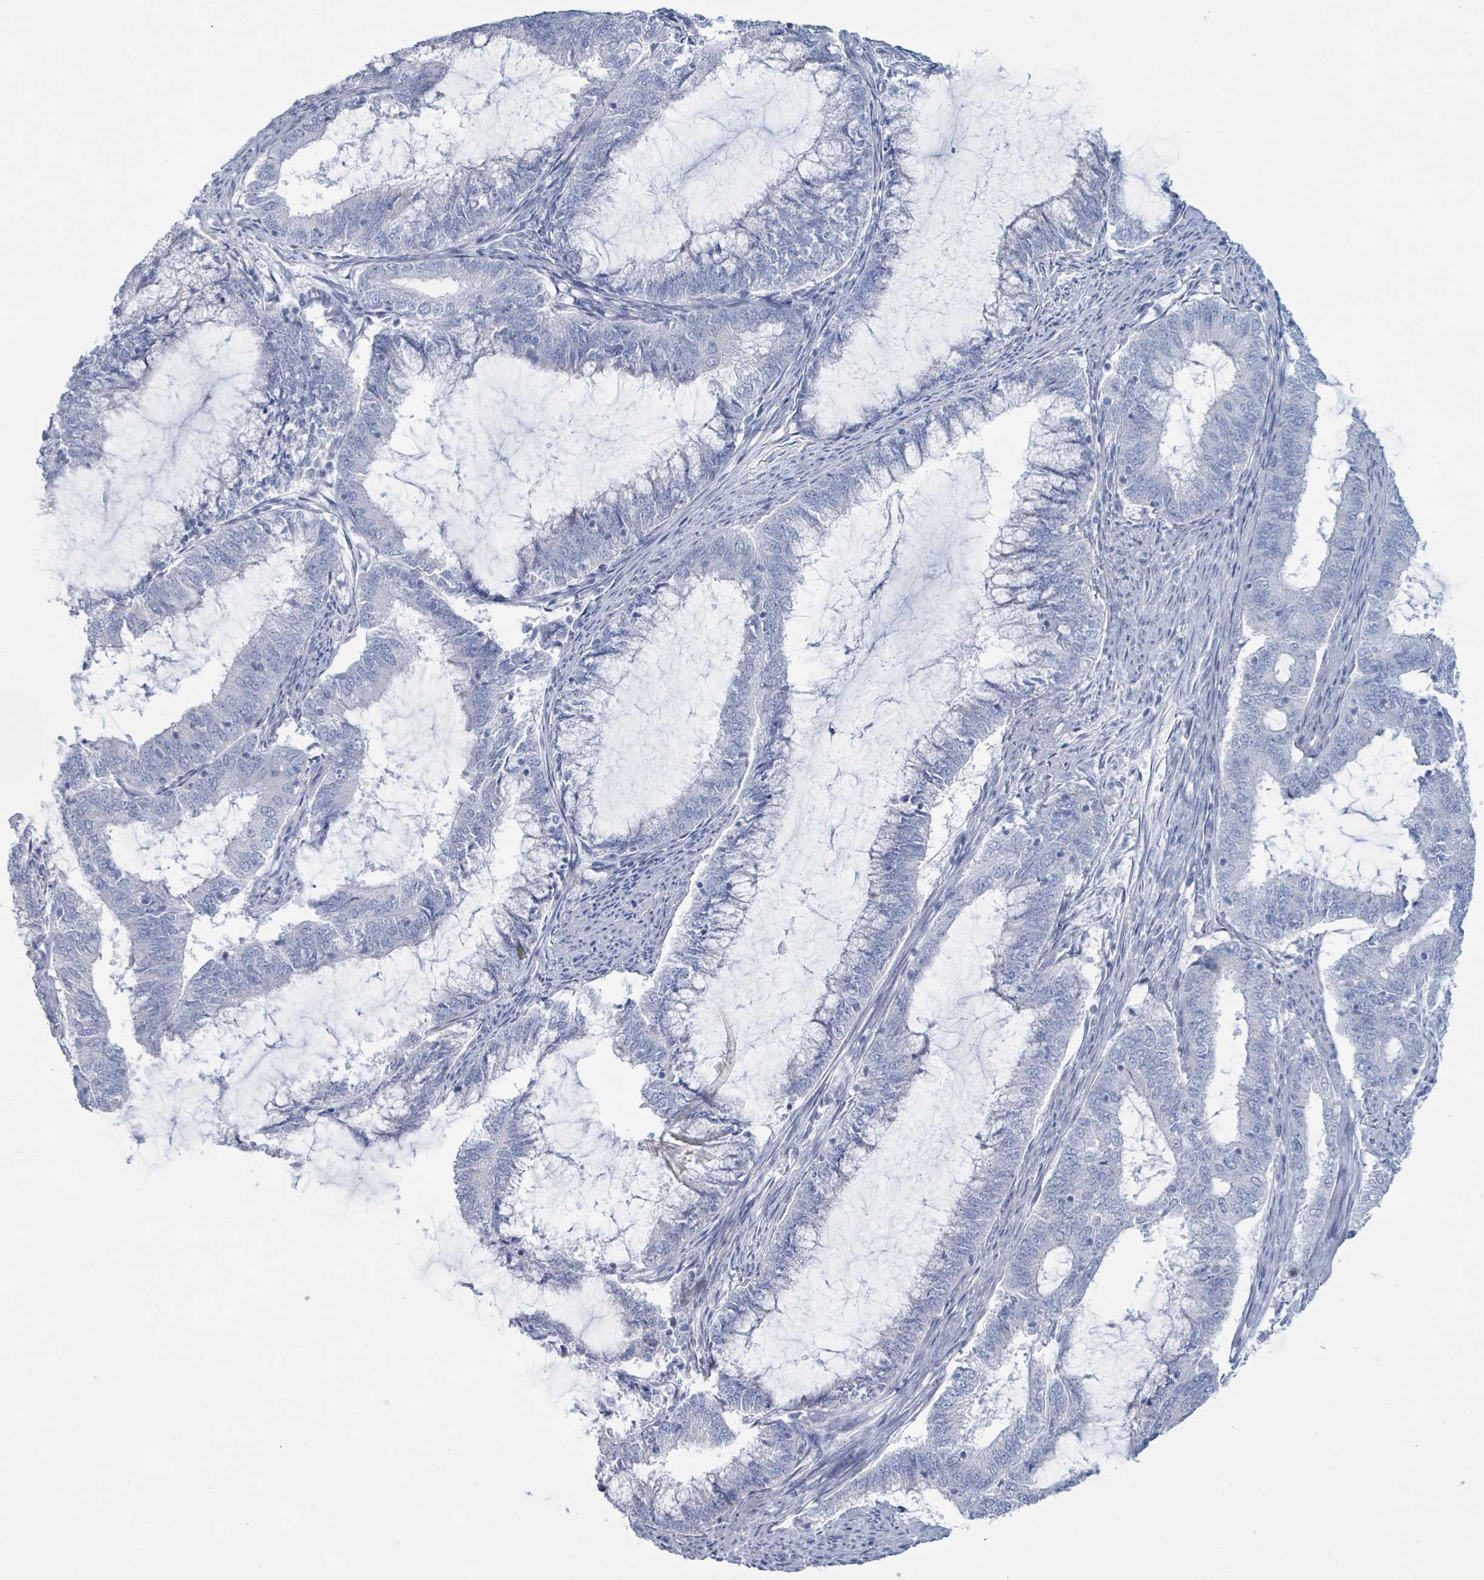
{"staining": {"intensity": "negative", "quantity": "none", "location": "none"}, "tissue": "endometrial cancer", "cell_type": "Tumor cells", "image_type": "cancer", "snomed": [{"axis": "morphology", "description": "Adenocarcinoma, NOS"}, {"axis": "topography", "description": "Endometrium"}], "caption": "Immunohistochemistry of human endometrial cancer (adenocarcinoma) displays no staining in tumor cells.", "gene": "PGA3", "patient": {"sex": "female", "age": 51}}